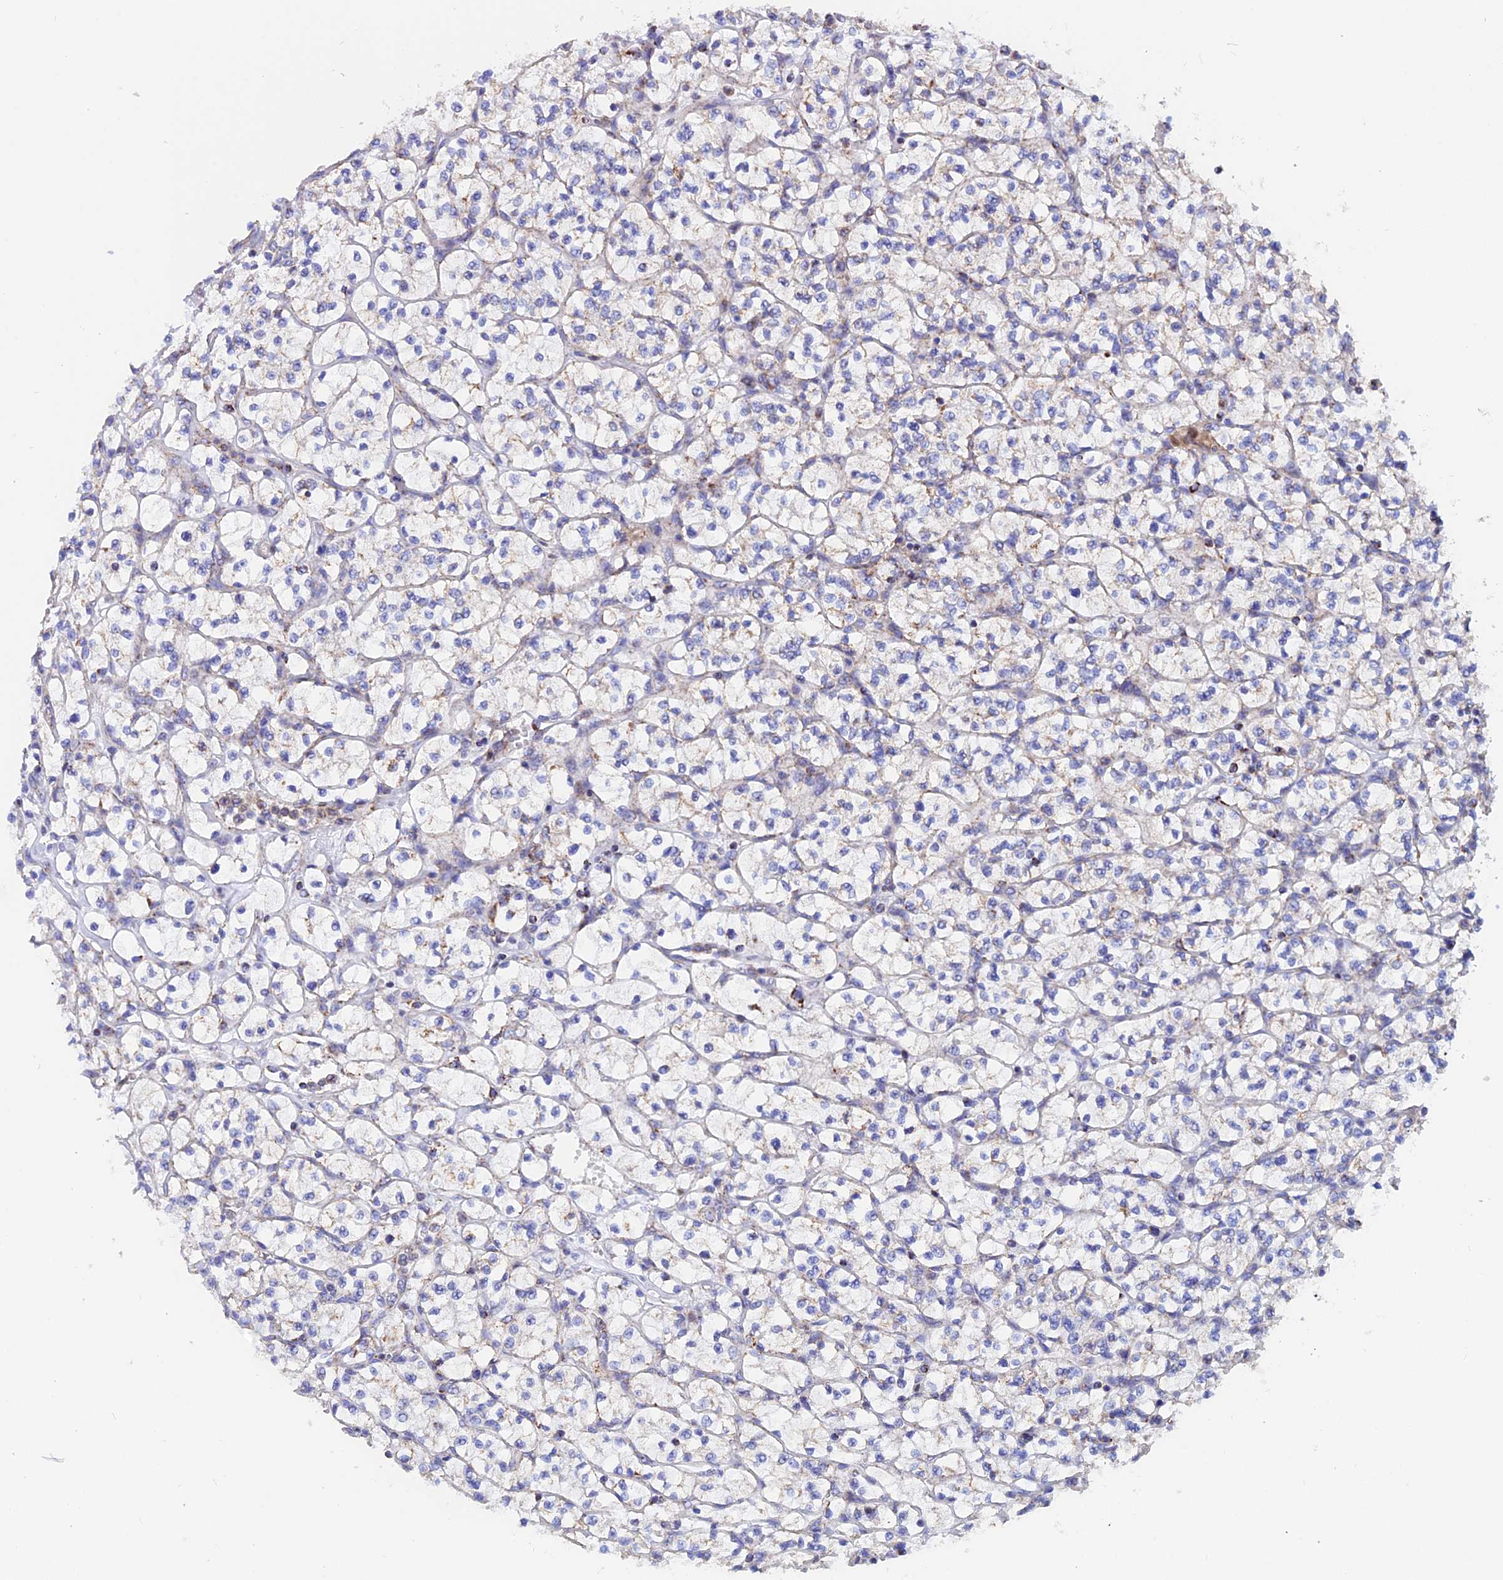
{"staining": {"intensity": "negative", "quantity": "none", "location": "none"}, "tissue": "renal cancer", "cell_type": "Tumor cells", "image_type": "cancer", "snomed": [{"axis": "morphology", "description": "Adenocarcinoma, NOS"}, {"axis": "topography", "description": "Kidney"}], "caption": "IHC micrograph of human adenocarcinoma (renal) stained for a protein (brown), which reveals no expression in tumor cells.", "gene": "GCDH", "patient": {"sex": "female", "age": 64}}